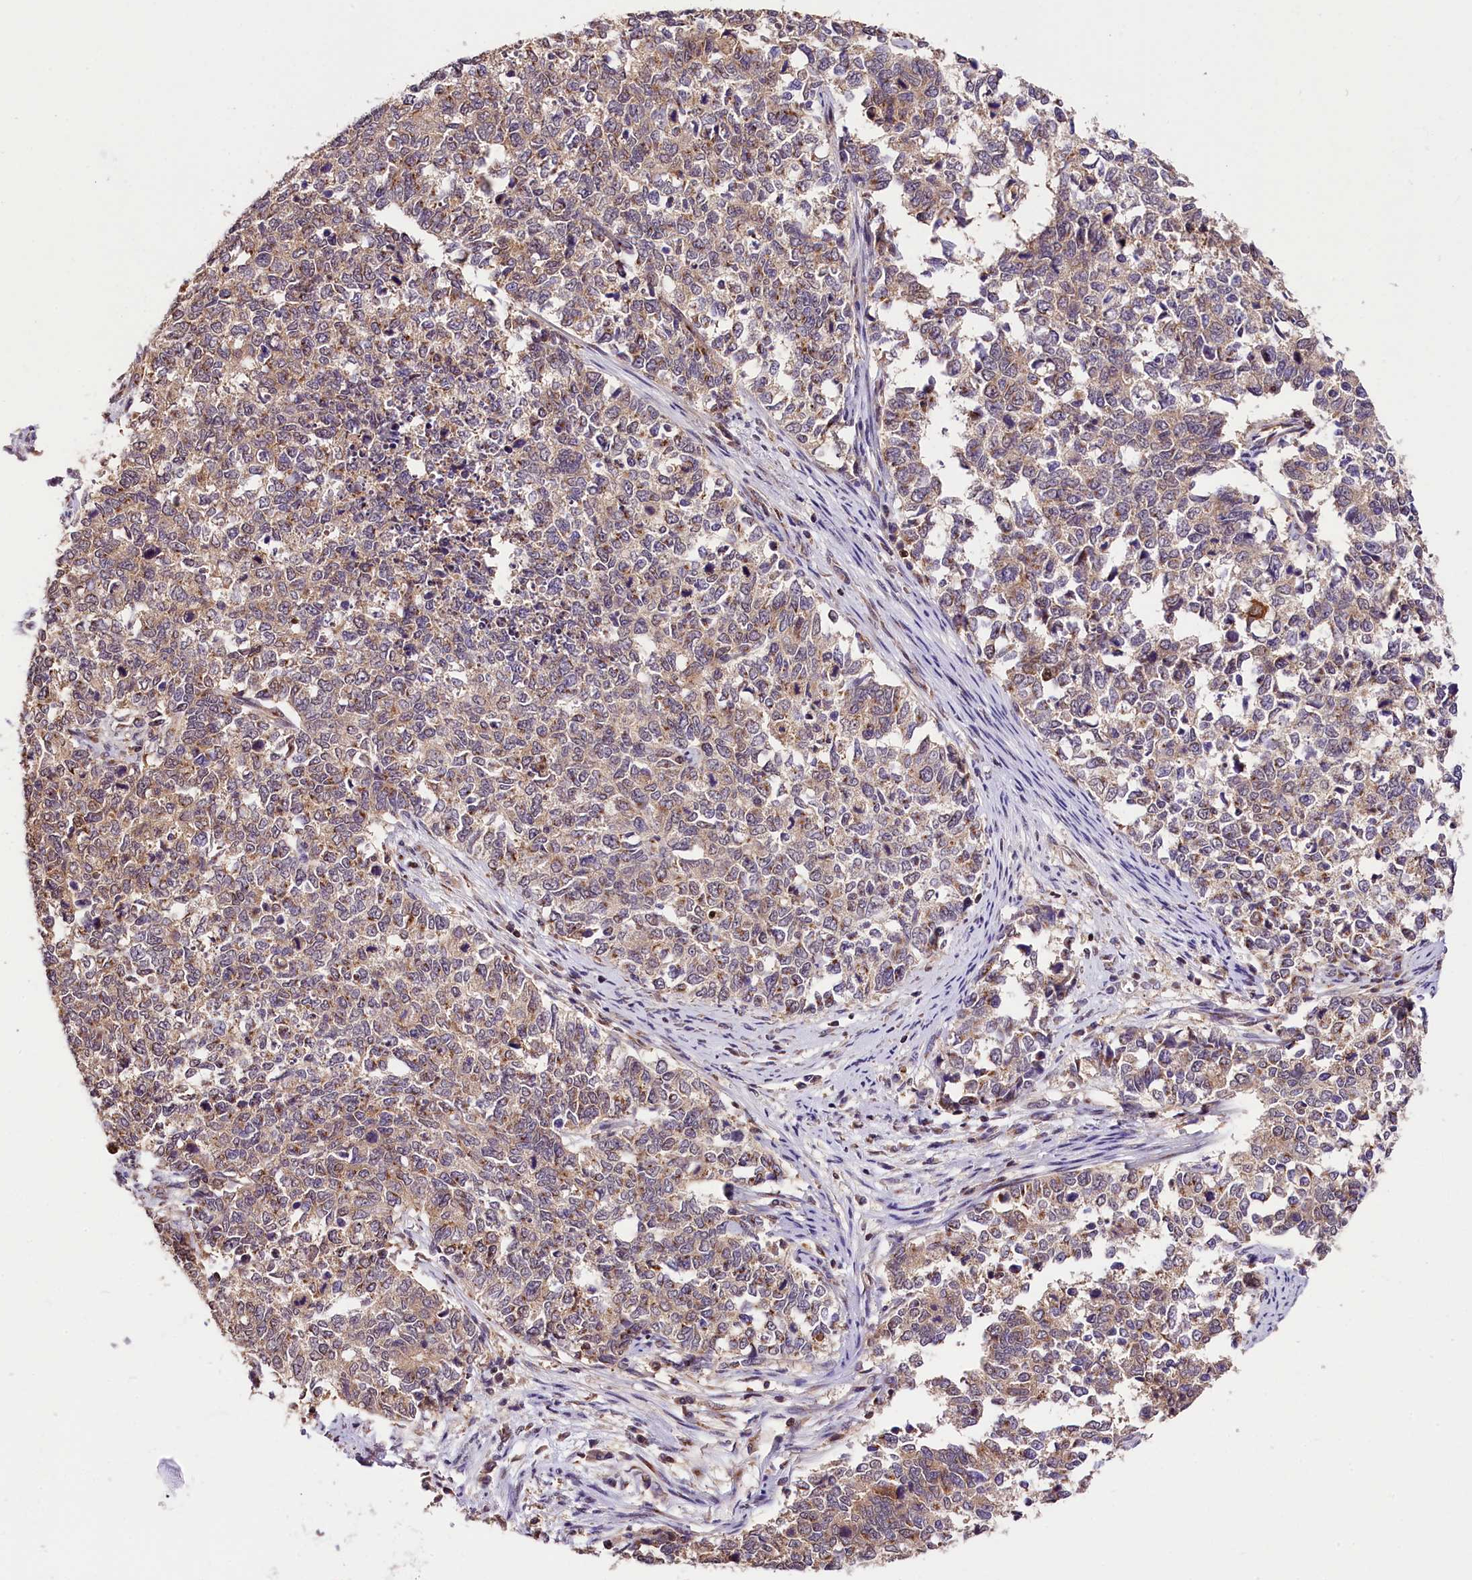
{"staining": {"intensity": "weak", "quantity": "25%-75%", "location": "cytoplasmic/membranous"}, "tissue": "cervical cancer", "cell_type": "Tumor cells", "image_type": "cancer", "snomed": [{"axis": "morphology", "description": "Squamous cell carcinoma, NOS"}, {"axis": "topography", "description": "Cervix"}], "caption": "Tumor cells display low levels of weak cytoplasmic/membranous staining in approximately 25%-75% of cells in cervical squamous cell carcinoma. Using DAB (3,3'-diaminobenzidine) (brown) and hematoxylin (blue) stains, captured at high magnification using brightfield microscopy.", "gene": "CHORDC1", "patient": {"sex": "female", "age": 63}}